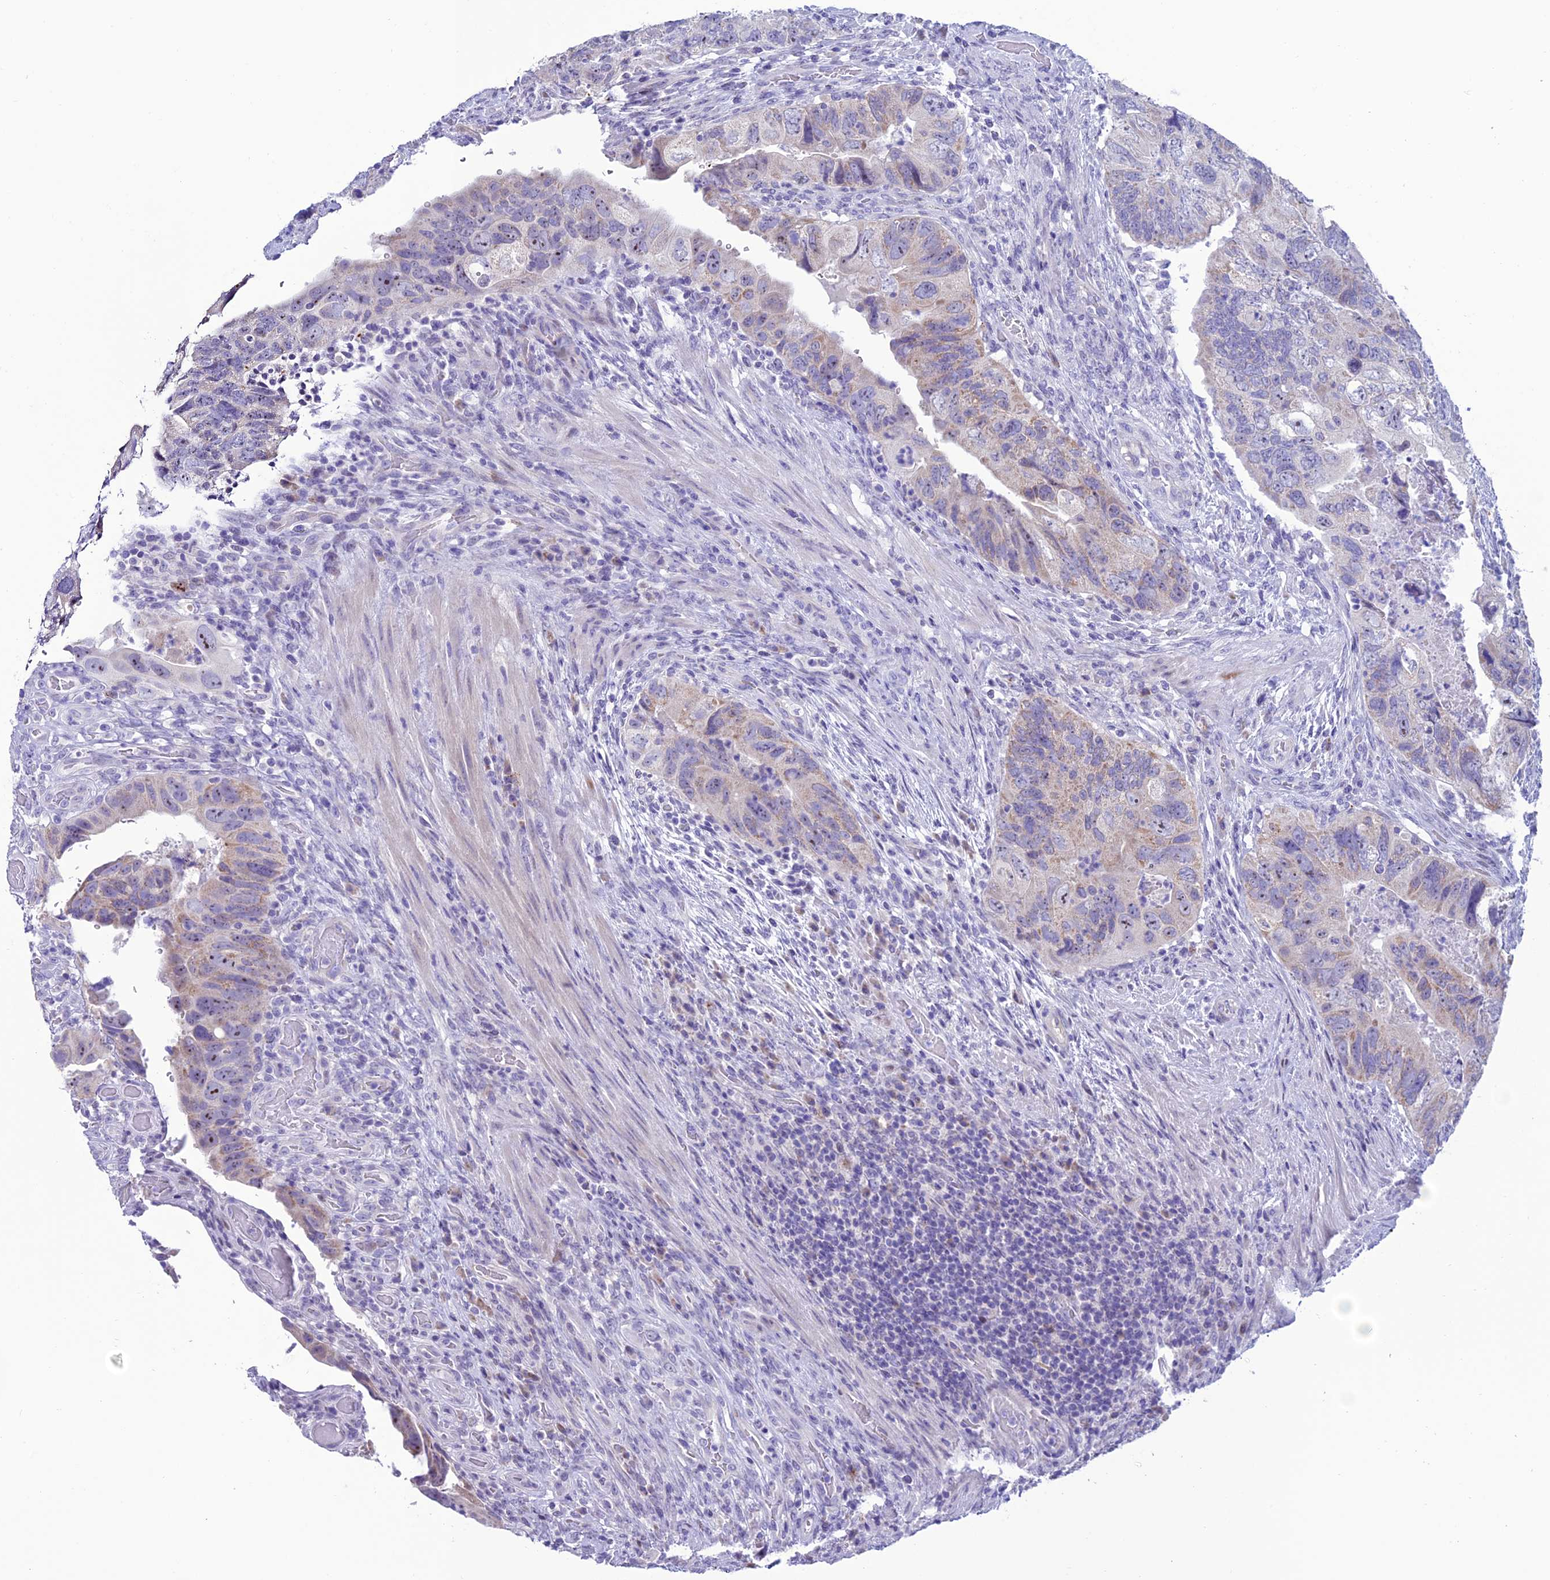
{"staining": {"intensity": "weak", "quantity": "<25%", "location": "cytoplasmic/membranous"}, "tissue": "colorectal cancer", "cell_type": "Tumor cells", "image_type": "cancer", "snomed": [{"axis": "morphology", "description": "Adenocarcinoma, NOS"}, {"axis": "topography", "description": "Rectum"}], "caption": "A micrograph of human adenocarcinoma (colorectal) is negative for staining in tumor cells.", "gene": "SLC10A1", "patient": {"sex": "male", "age": 63}}